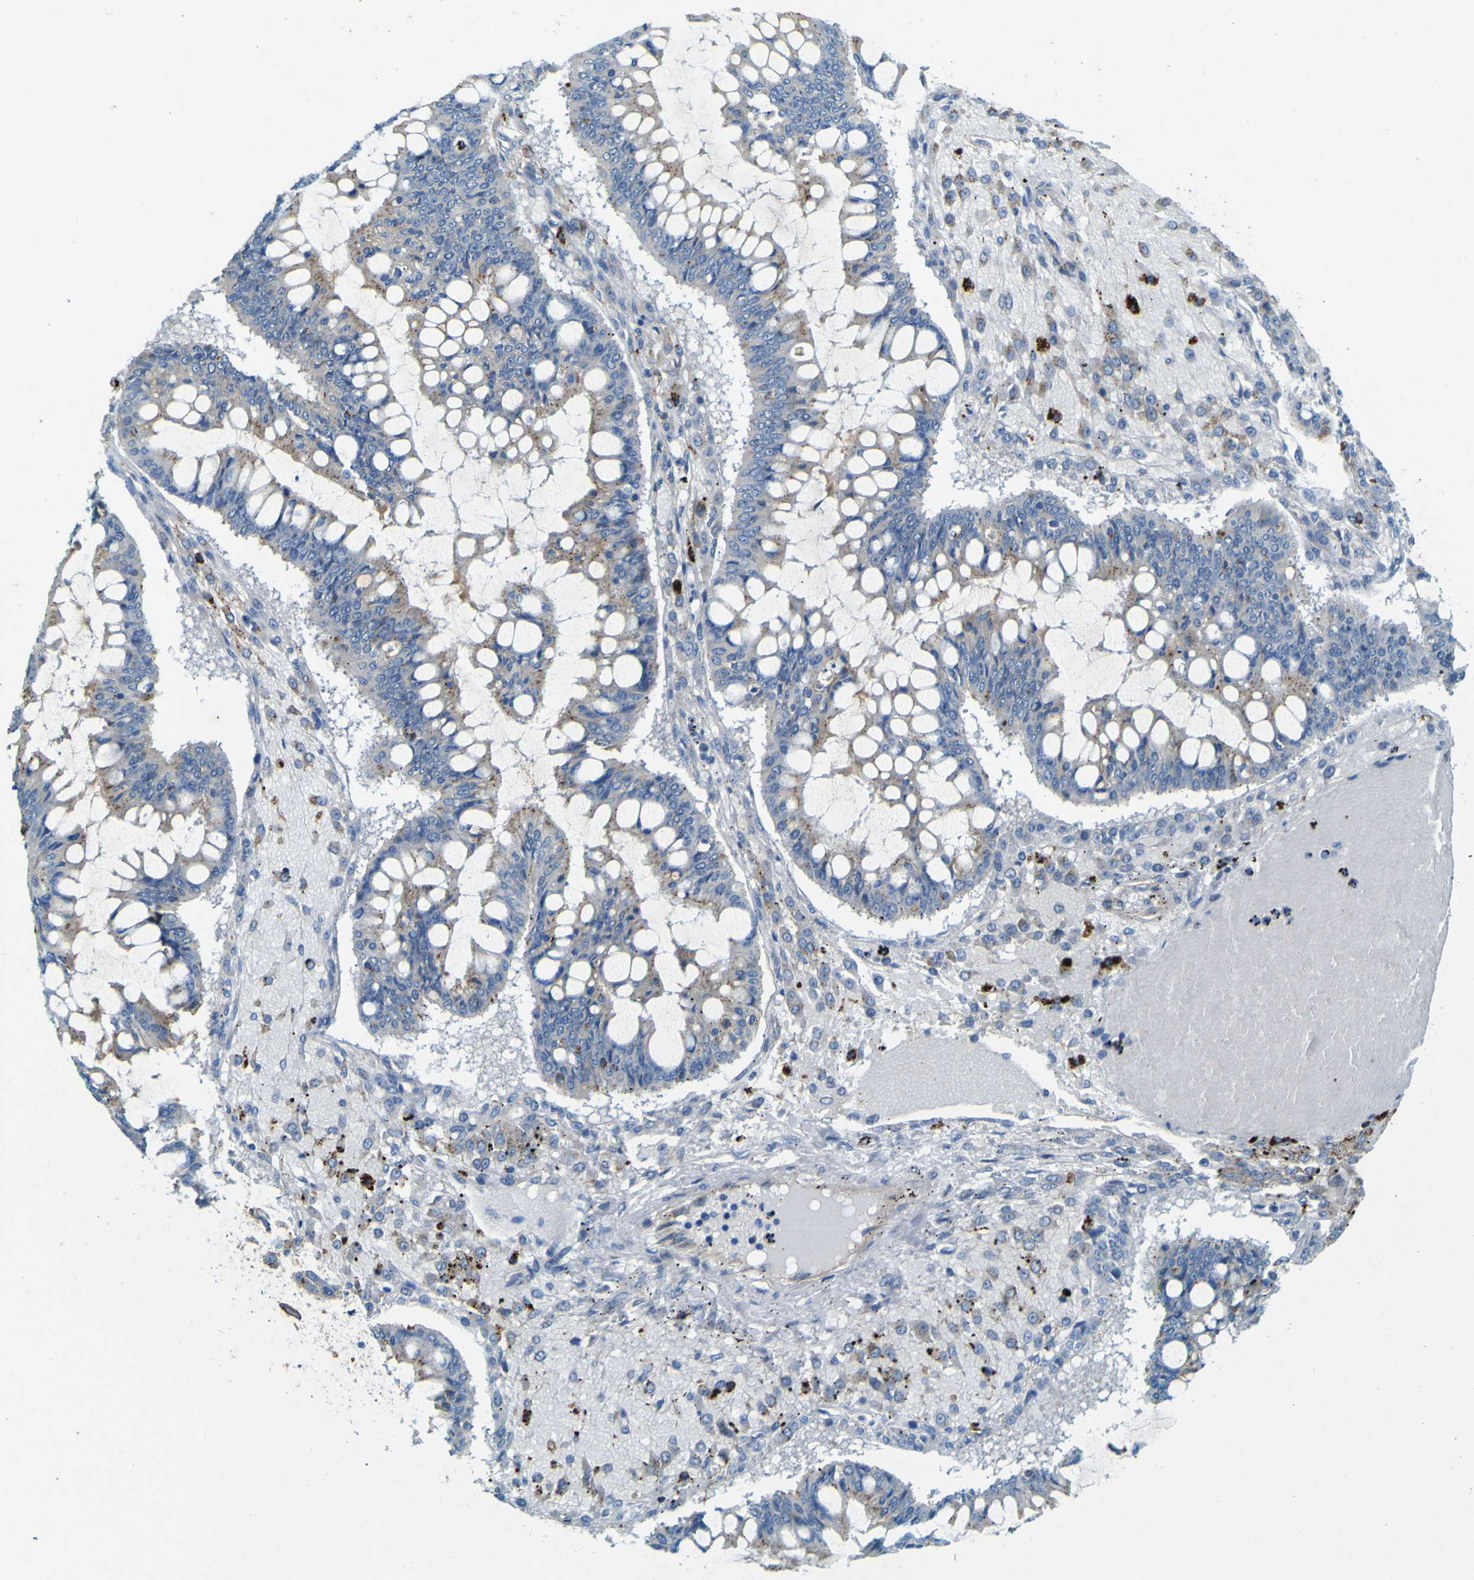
{"staining": {"intensity": "negative", "quantity": "none", "location": "none"}, "tissue": "ovarian cancer", "cell_type": "Tumor cells", "image_type": "cancer", "snomed": [{"axis": "morphology", "description": "Cystadenocarcinoma, mucinous, NOS"}, {"axis": "topography", "description": "Ovary"}], "caption": "Tumor cells show no significant expression in mucinous cystadenocarcinoma (ovarian).", "gene": "PDE9A", "patient": {"sex": "female", "age": 73}}